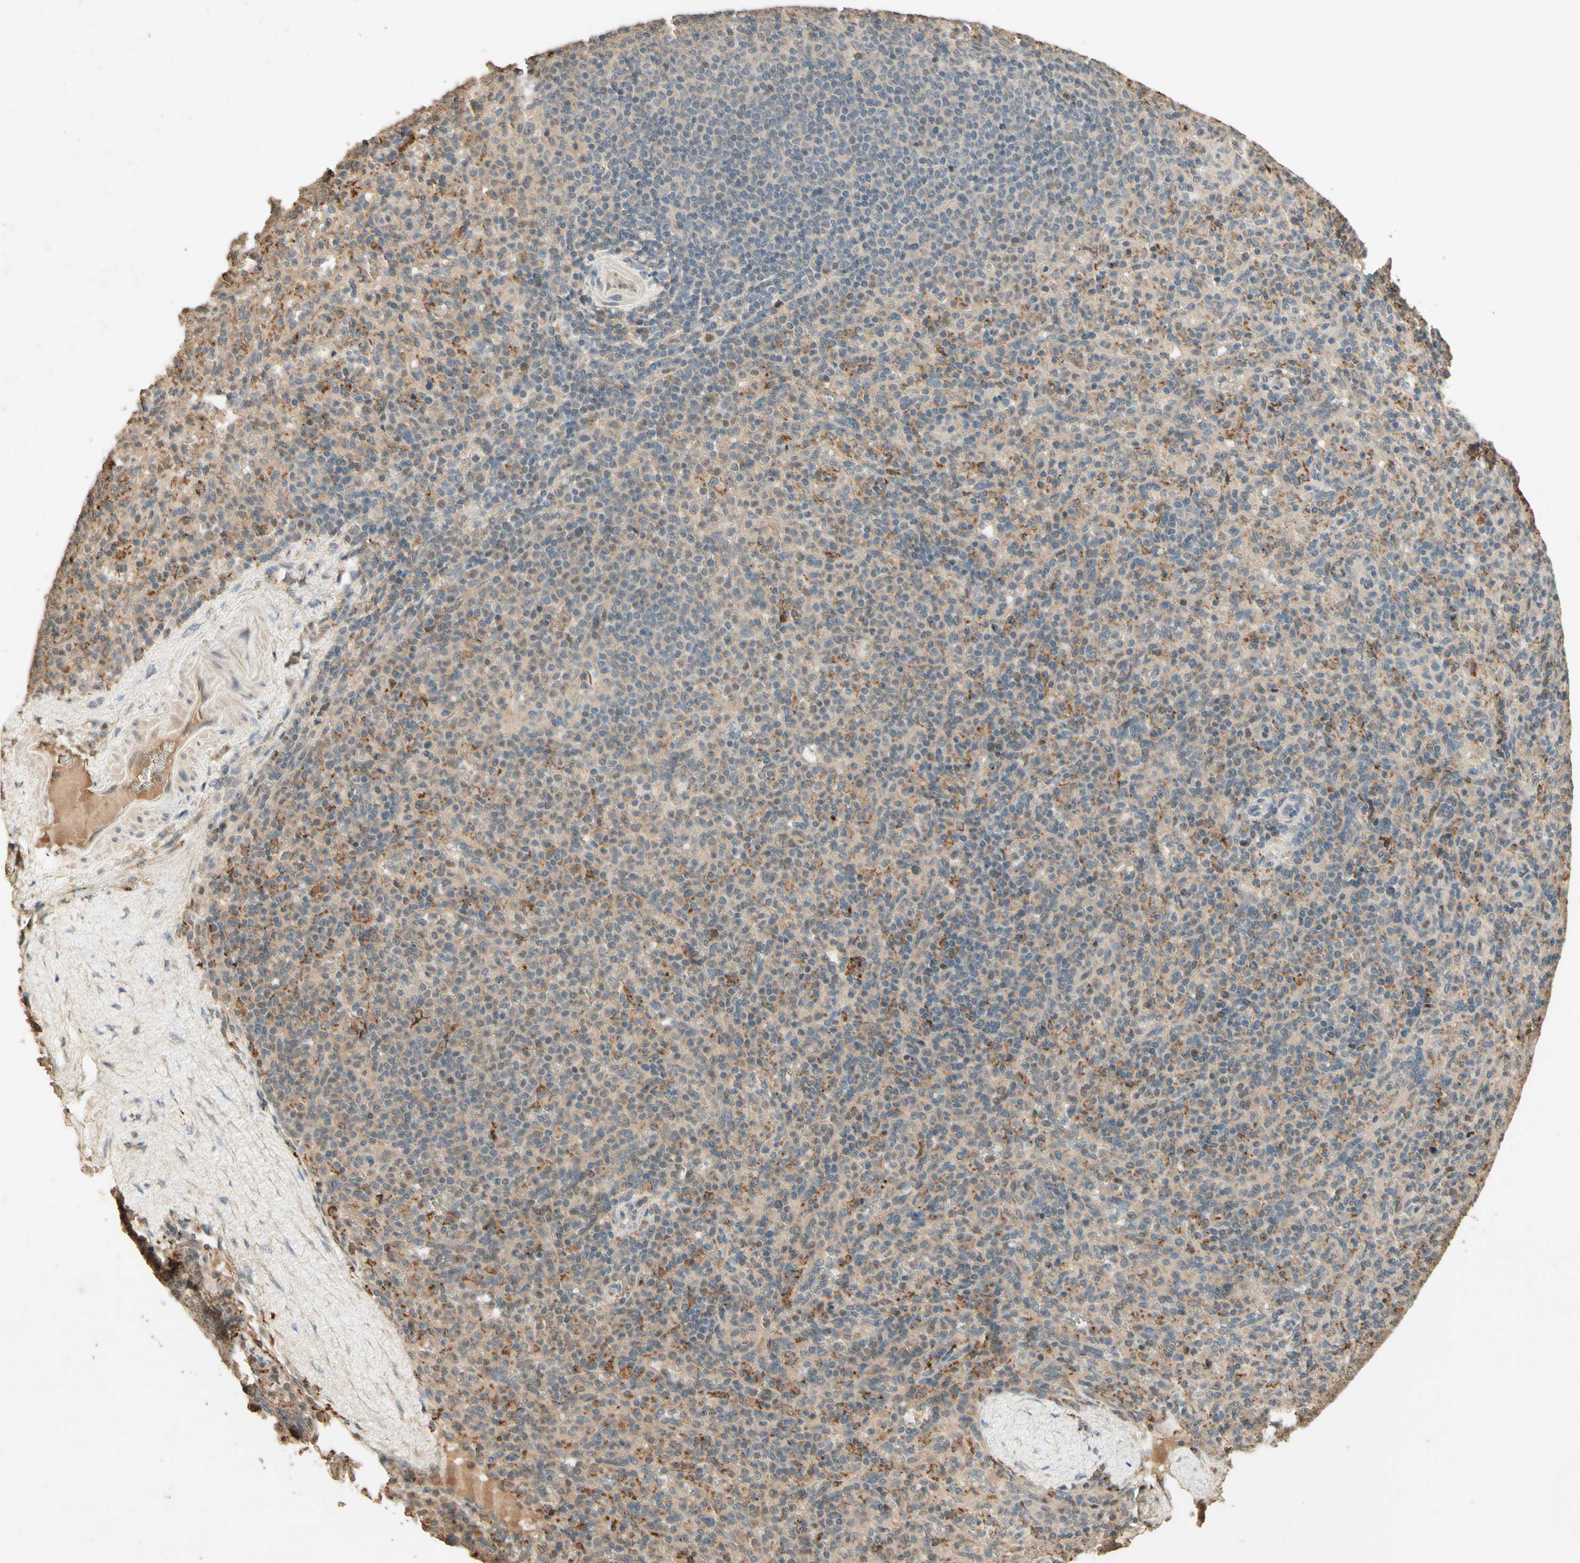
{"staining": {"intensity": "moderate", "quantity": "25%-75%", "location": "cytoplasmic/membranous"}, "tissue": "spleen", "cell_type": "Cells in red pulp", "image_type": "normal", "snomed": [{"axis": "morphology", "description": "Normal tissue, NOS"}, {"axis": "topography", "description": "Spleen"}], "caption": "Protein positivity by immunohistochemistry (IHC) shows moderate cytoplasmic/membranous positivity in approximately 25%-75% of cells in red pulp in benign spleen.", "gene": "SMAD9", "patient": {"sex": "male", "age": 36}}